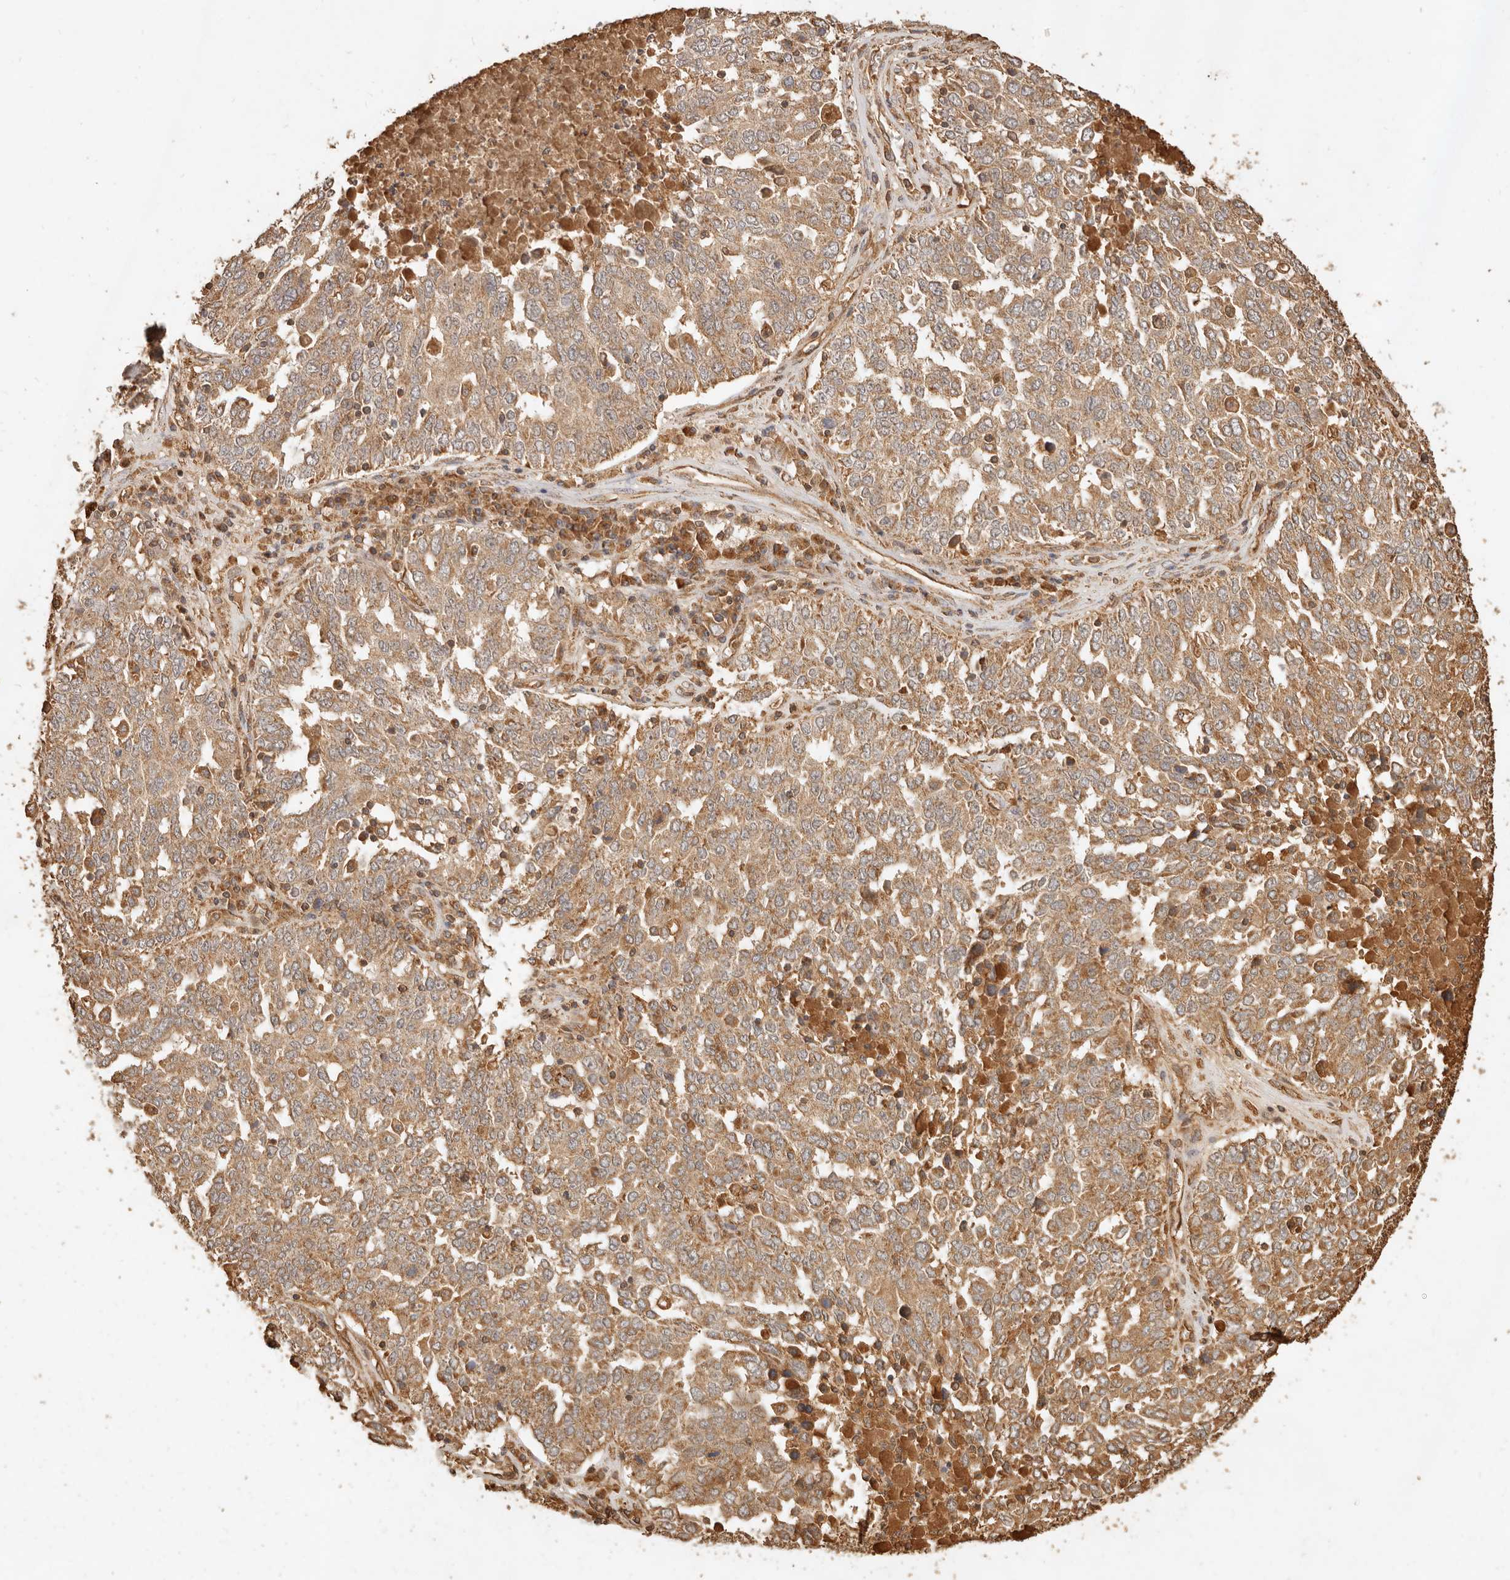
{"staining": {"intensity": "moderate", "quantity": ">75%", "location": "cytoplasmic/membranous"}, "tissue": "ovarian cancer", "cell_type": "Tumor cells", "image_type": "cancer", "snomed": [{"axis": "morphology", "description": "Carcinoma, endometroid"}, {"axis": "topography", "description": "Ovary"}], "caption": "The histopathology image exhibits staining of ovarian cancer (endometroid carcinoma), revealing moderate cytoplasmic/membranous protein positivity (brown color) within tumor cells. The staining was performed using DAB to visualize the protein expression in brown, while the nuclei were stained in blue with hematoxylin (Magnification: 20x).", "gene": "FAM180B", "patient": {"sex": "female", "age": 62}}